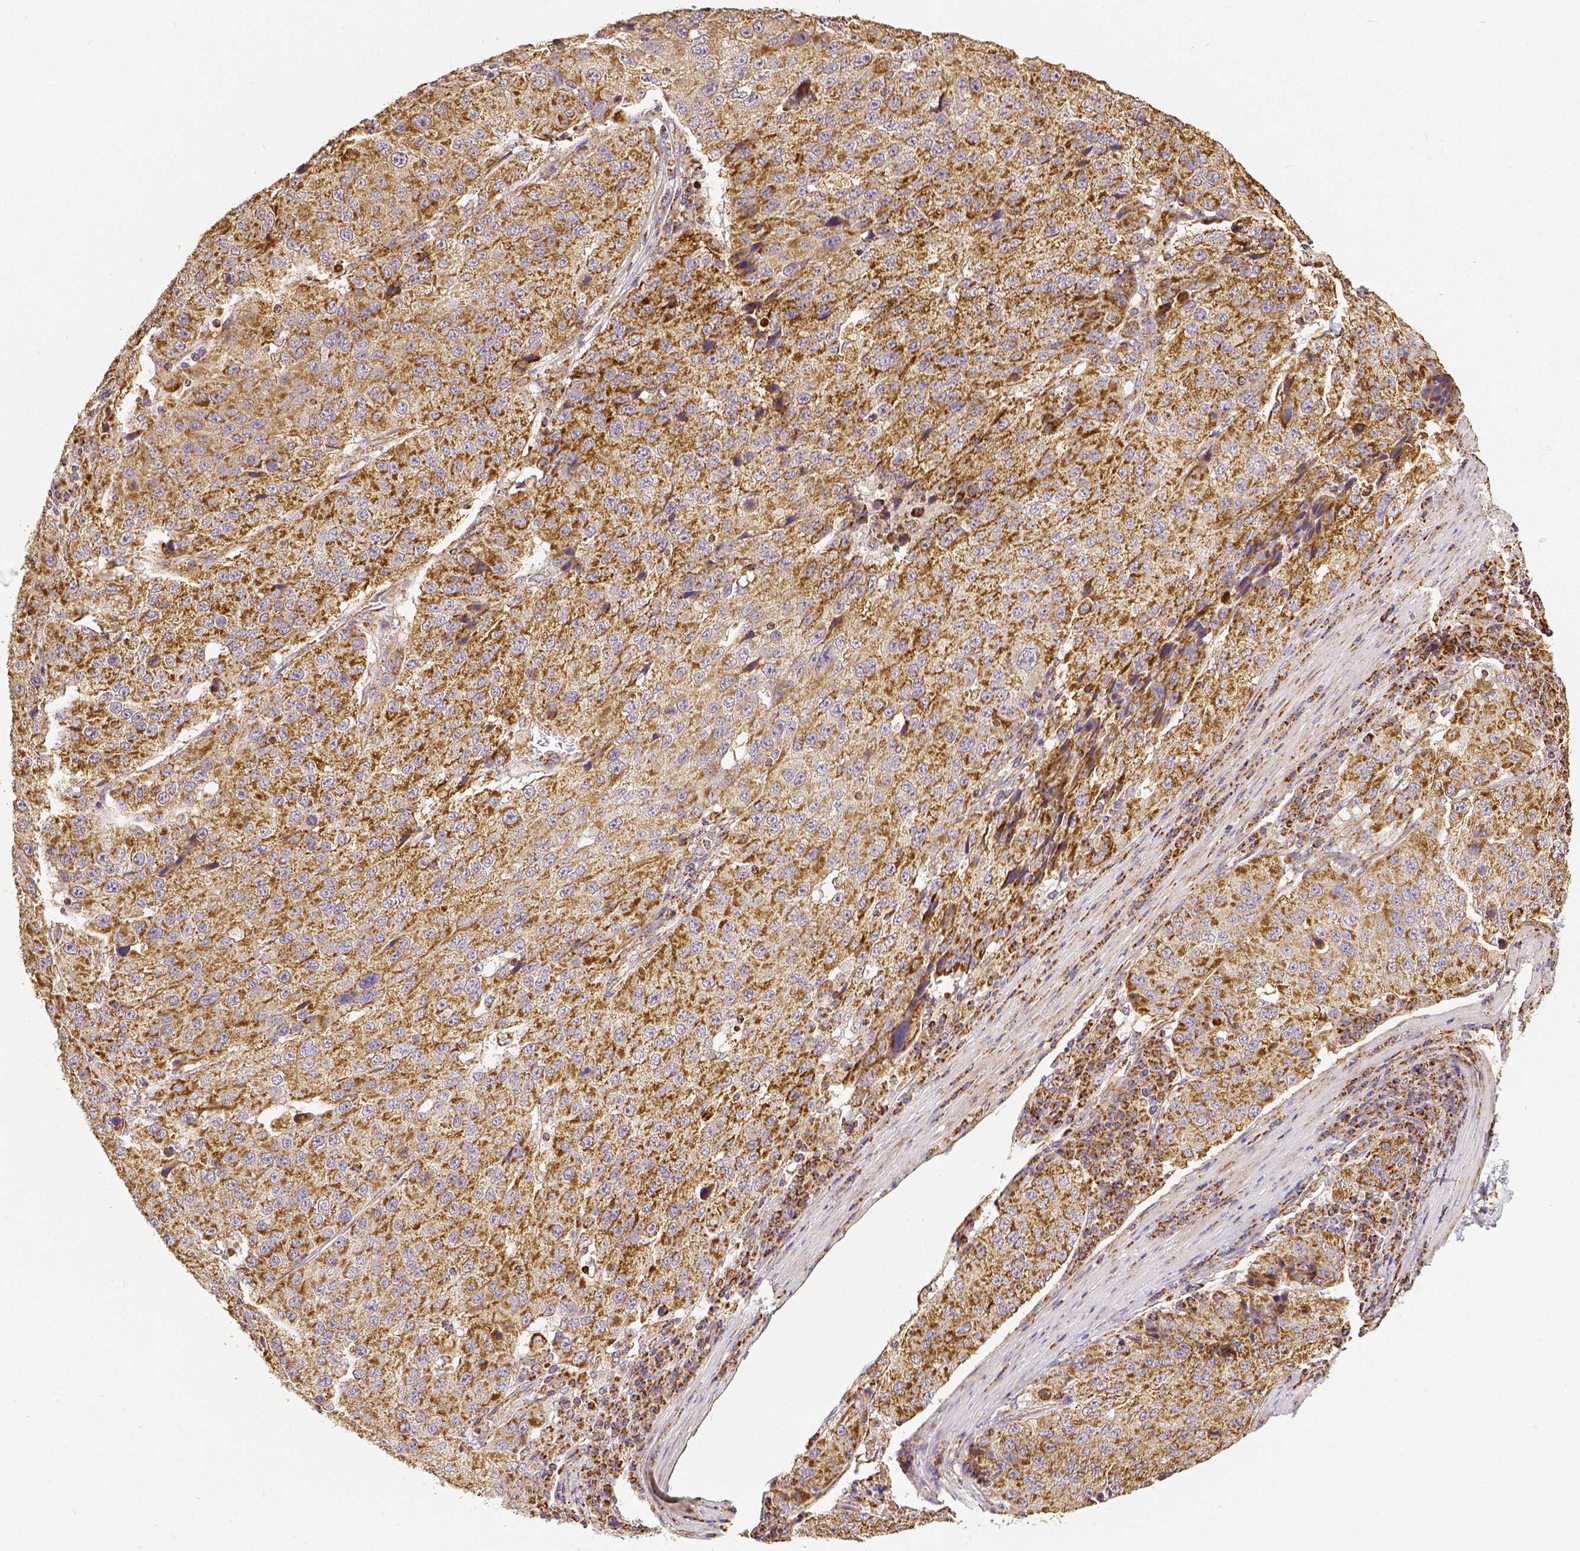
{"staining": {"intensity": "moderate", "quantity": ">75%", "location": "cytoplasmic/membranous"}, "tissue": "stomach cancer", "cell_type": "Tumor cells", "image_type": "cancer", "snomed": [{"axis": "morphology", "description": "Adenocarcinoma, NOS"}, {"axis": "topography", "description": "Stomach"}], "caption": "Protein expression analysis of human adenocarcinoma (stomach) reveals moderate cytoplasmic/membranous positivity in about >75% of tumor cells.", "gene": "SDHB", "patient": {"sex": "male", "age": 71}}